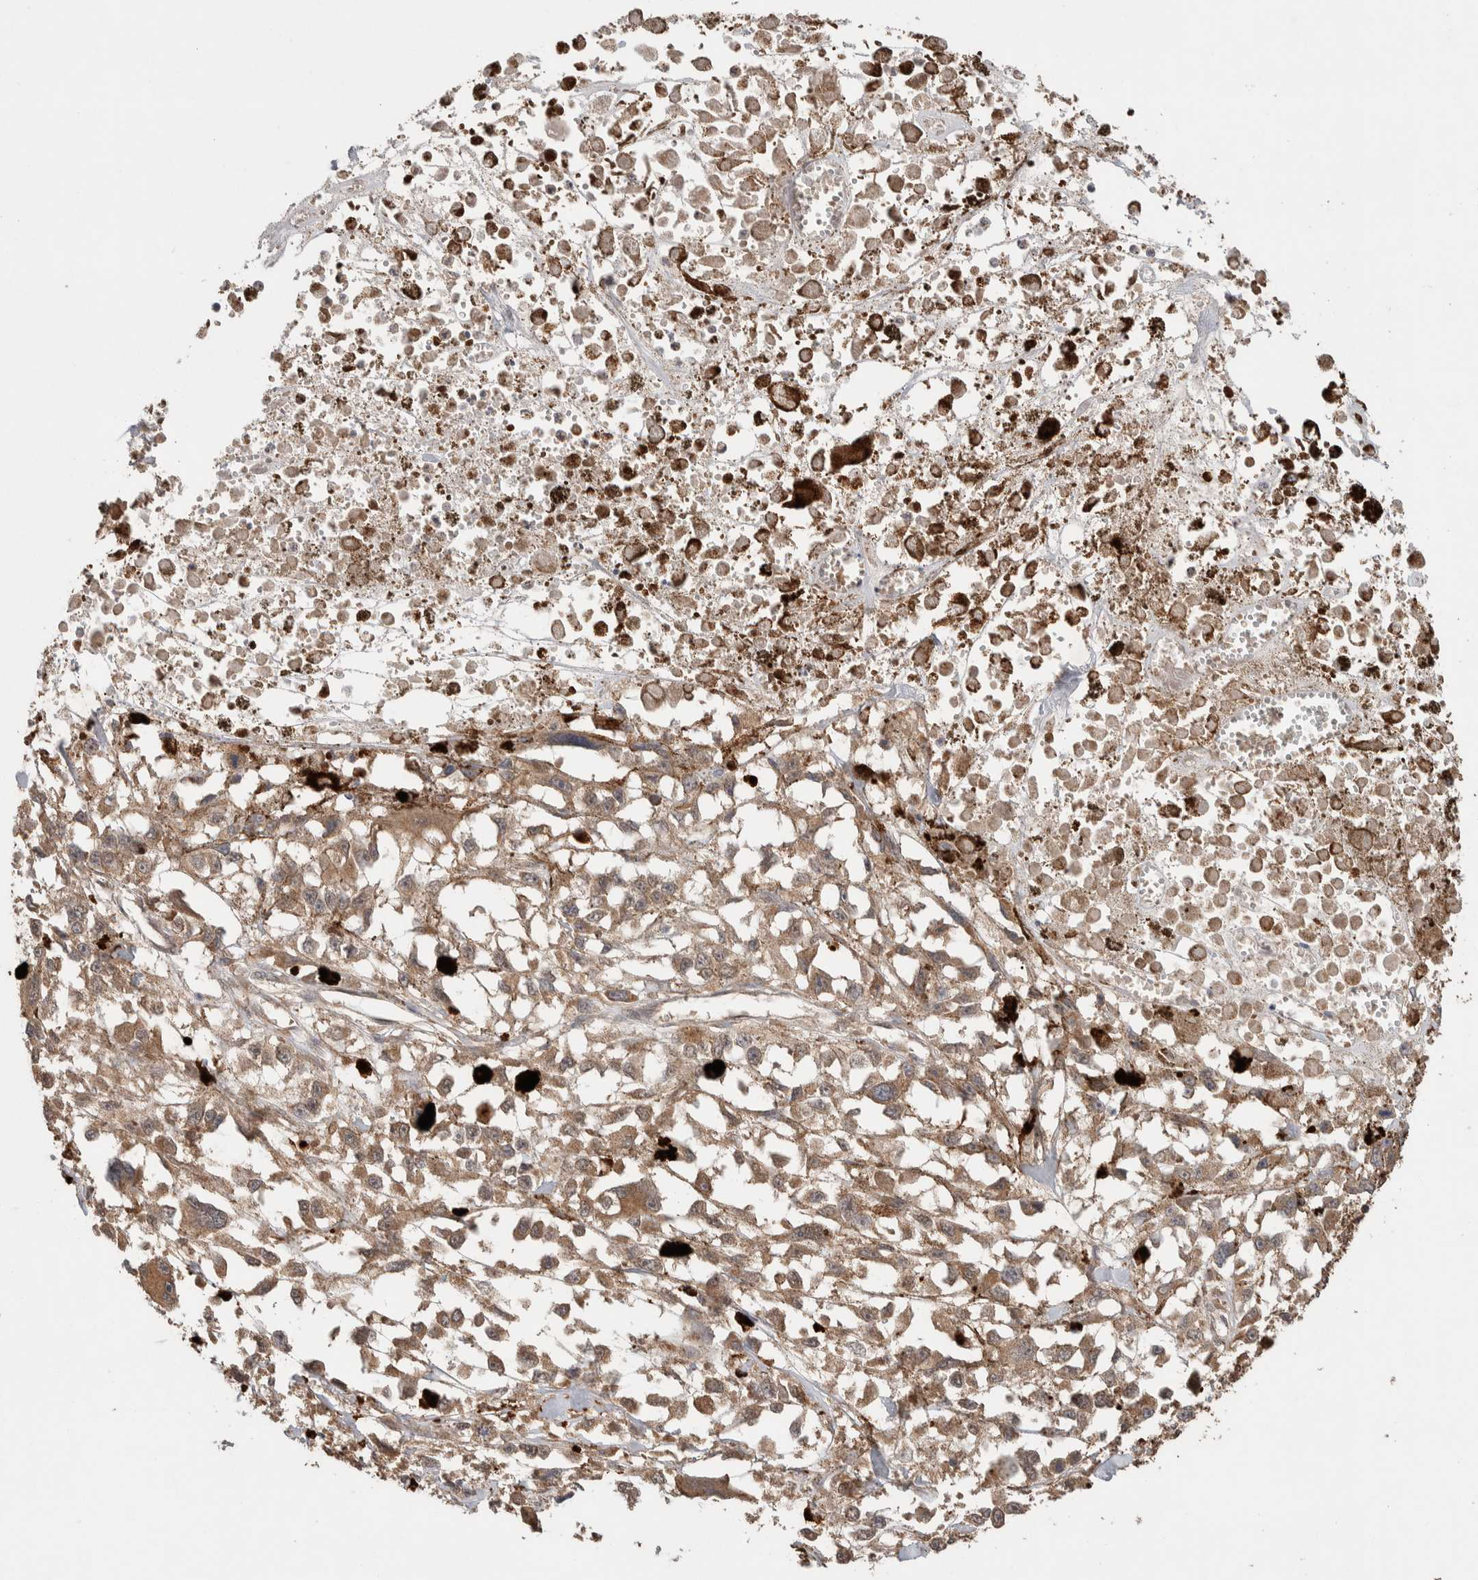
{"staining": {"intensity": "weak", "quantity": ">75%", "location": "cytoplasmic/membranous"}, "tissue": "melanoma", "cell_type": "Tumor cells", "image_type": "cancer", "snomed": [{"axis": "morphology", "description": "Malignant melanoma, Metastatic site"}, {"axis": "topography", "description": "Lymph node"}], "caption": "Malignant melanoma (metastatic site) stained with a protein marker shows weak staining in tumor cells.", "gene": "KCNJ5", "patient": {"sex": "male", "age": 59}}